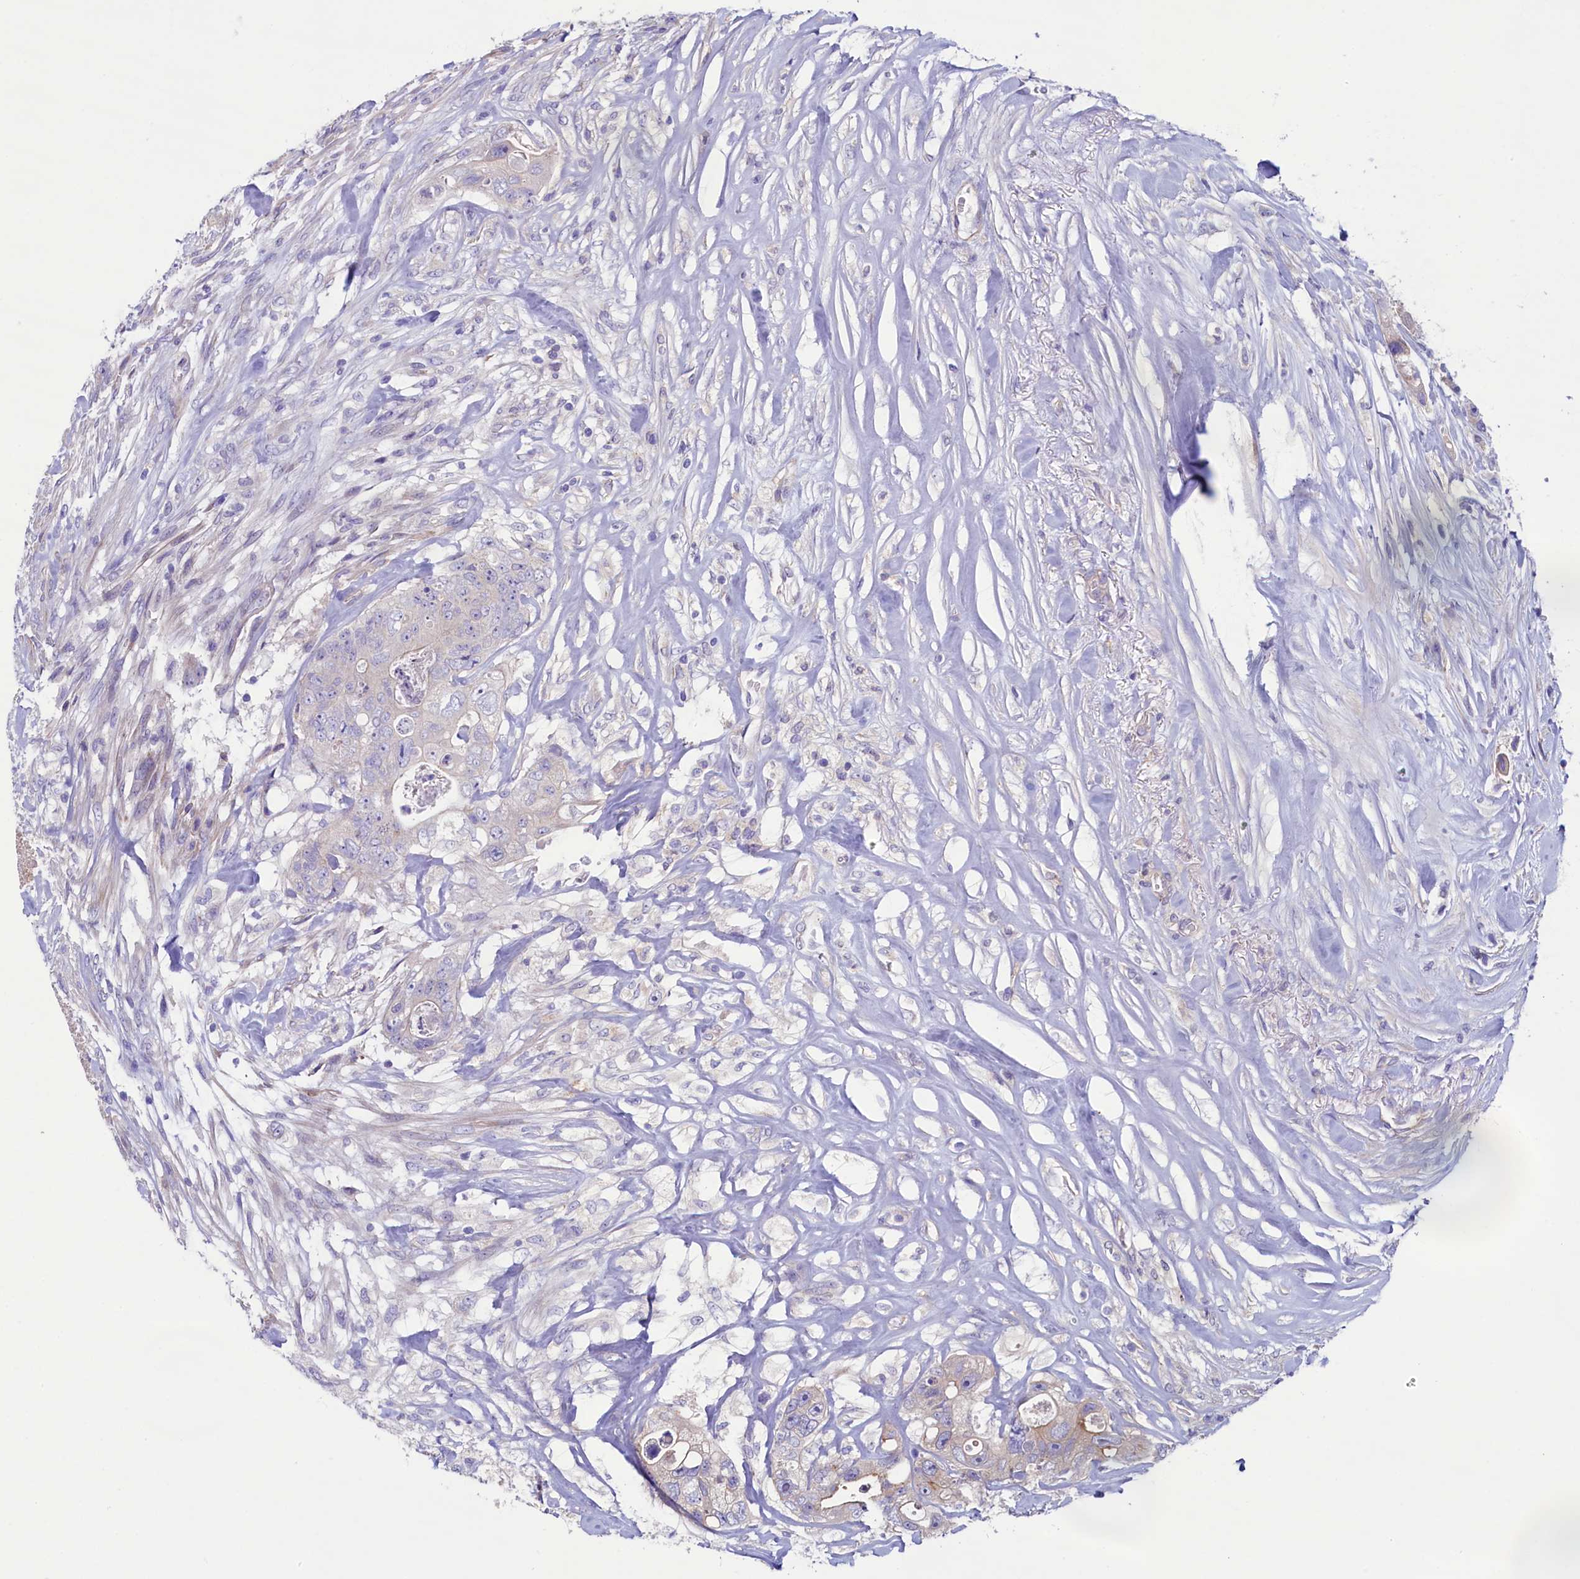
{"staining": {"intensity": "negative", "quantity": "none", "location": "none"}, "tissue": "colorectal cancer", "cell_type": "Tumor cells", "image_type": "cancer", "snomed": [{"axis": "morphology", "description": "Adenocarcinoma, NOS"}, {"axis": "topography", "description": "Colon"}], "caption": "Micrograph shows no significant protein positivity in tumor cells of adenocarcinoma (colorectal).", "gene": "KRBOX5", "patient": {"sex": "female", "age": 46}}